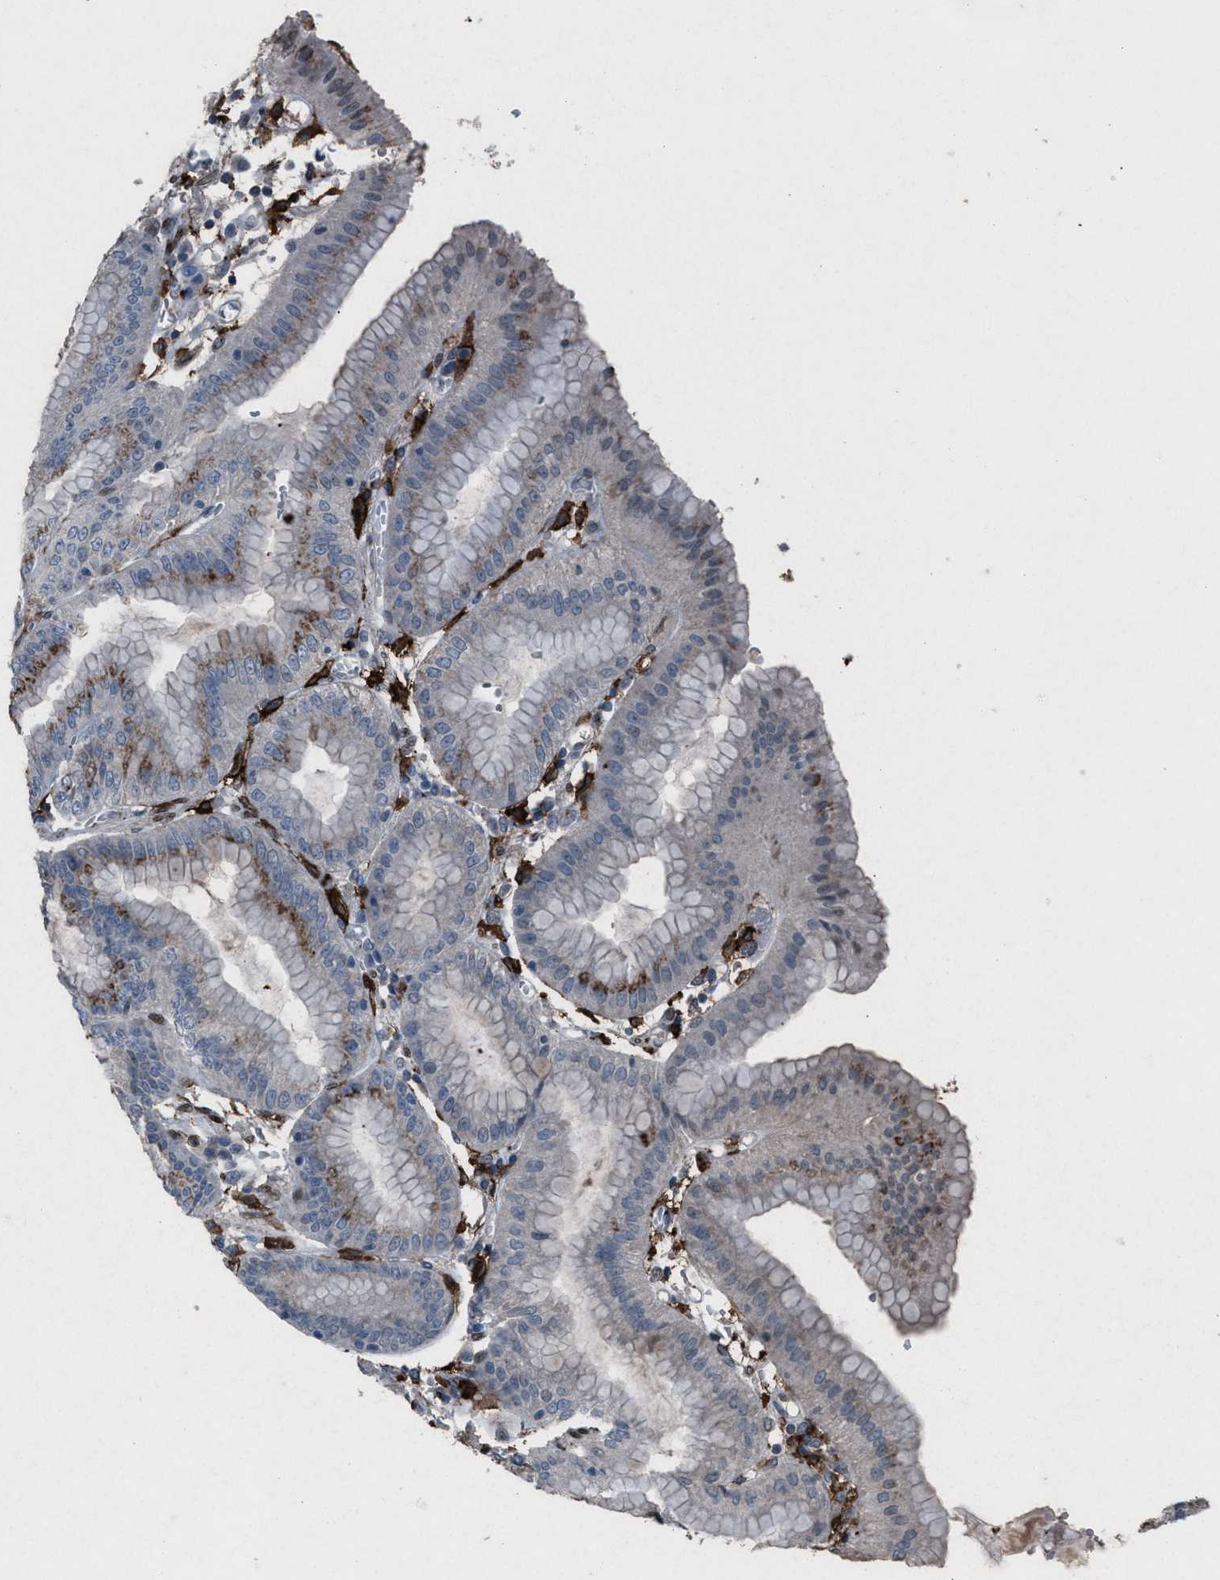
{"staining": {"intensity": "moderate", "quantity": "25%-75%", "location": "cytoplasmic/membranous,nuclear"}, "tissue": "stomach", "cell_type": "Glandular cells", "image_type": "normal", "snomed": [{"axis": "morphology", "description": "Normal tissue, NOS"}, {"axis": "topography", "description": "Stomach, lower"}], "caption": "Moderate cytoplasmic/membranous,nuclear expression is appreciated in approximately 25%-75% of glandular cells in unremarkable stomach.", "gene": "FCER1G", "patient": {"sex": "male", "age": 71}}